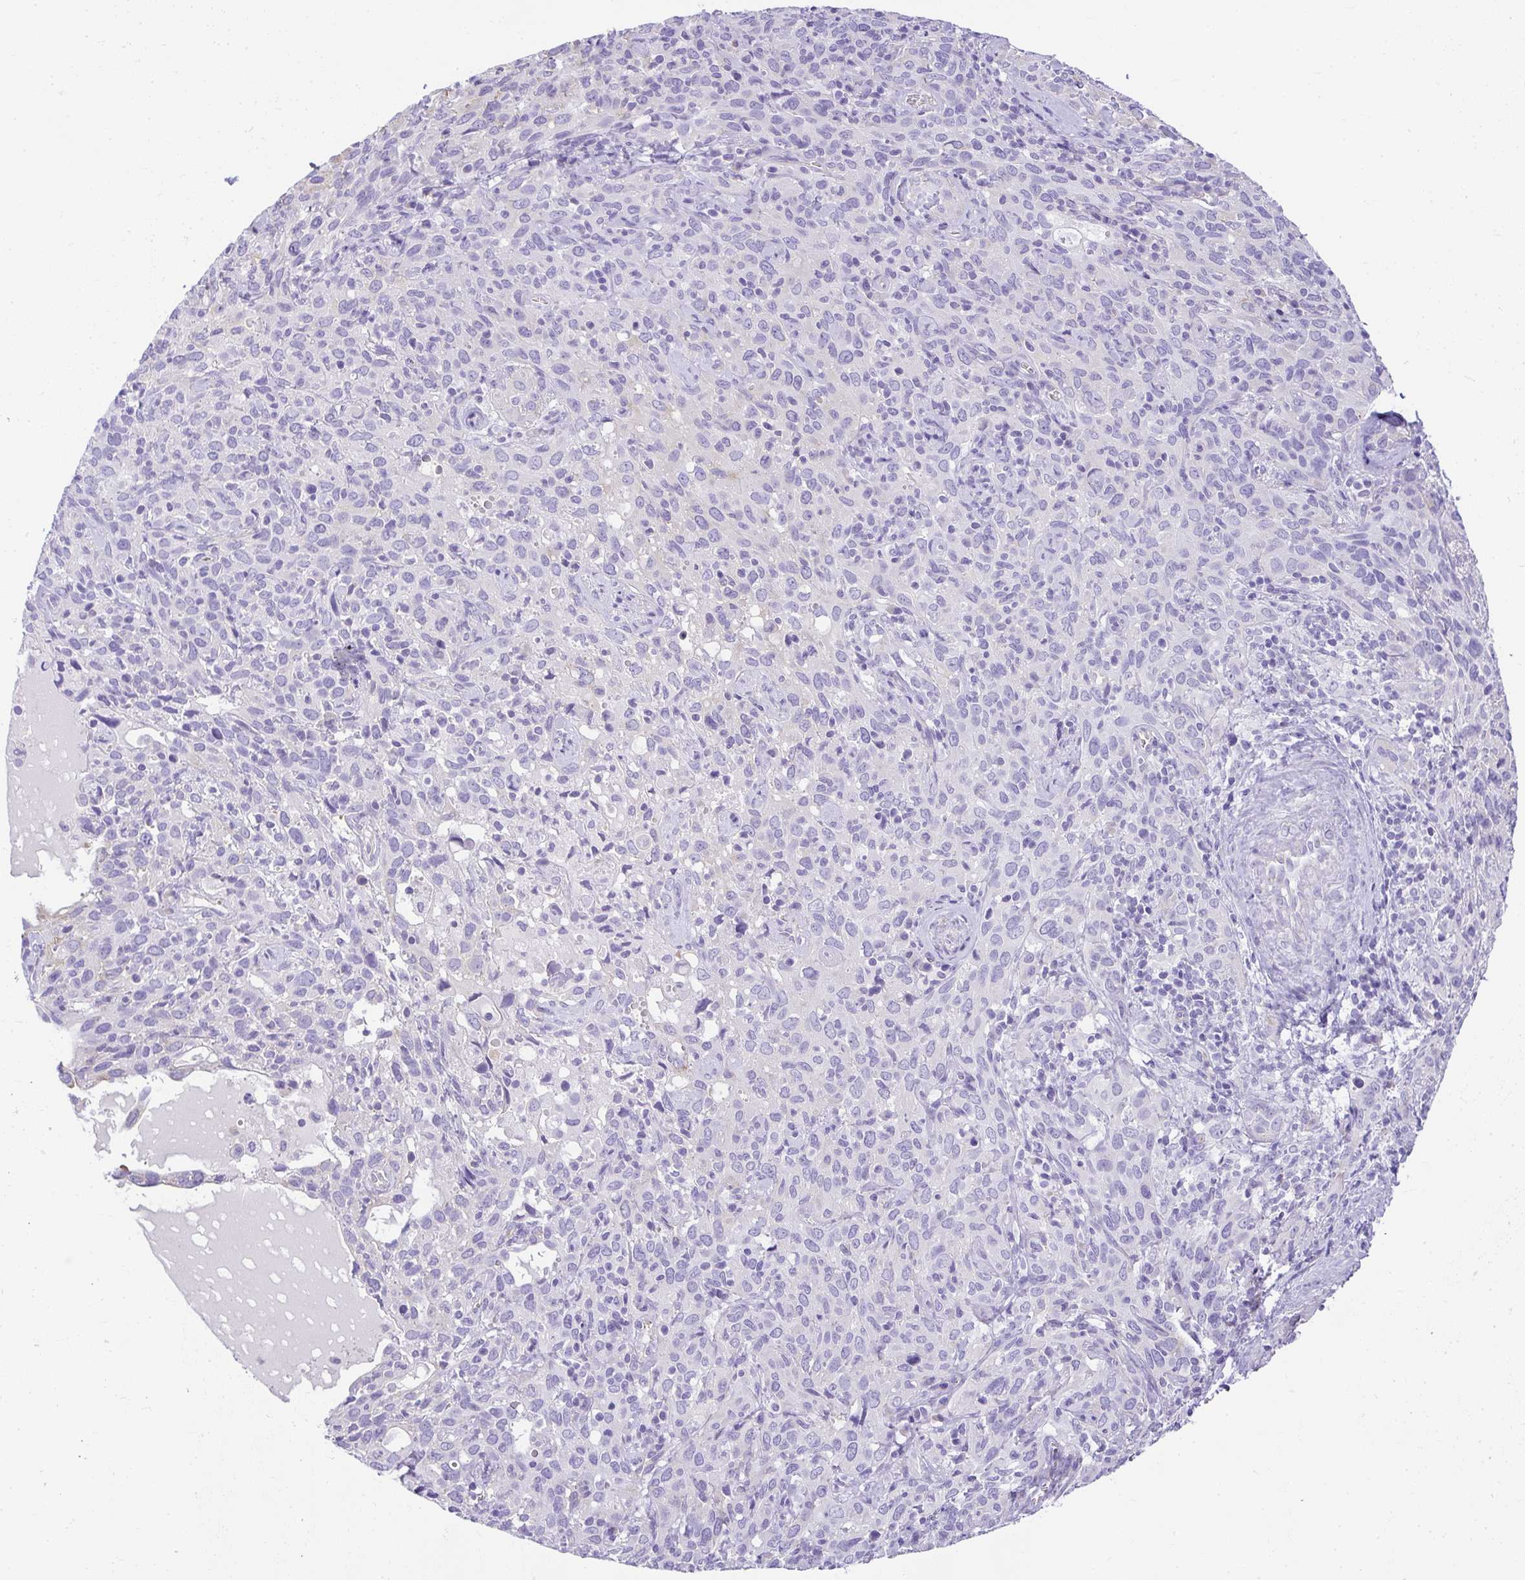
{"staining": {"intensity": "negative", "quantity": "none", "location": "none"}, "tissue": "cervical cancer", "cell_type": "Tumor cells", "image_type": "cancer", "snomed": [{"axis": "morphology", "description": "Normal tissue, NOS"}, {"axis": "morphology", "description": "Squamous cell carcinoma, NOS"}, {"axis": "topography", "description": "Cervix"}], "caption": "This is an immunohistochemistry micrograph of squamous cell carcinoma (cervical). There is no expression in tumor cells.", "gene": "PLPPR3", "patient": {"sex": "female", "age": 51}}